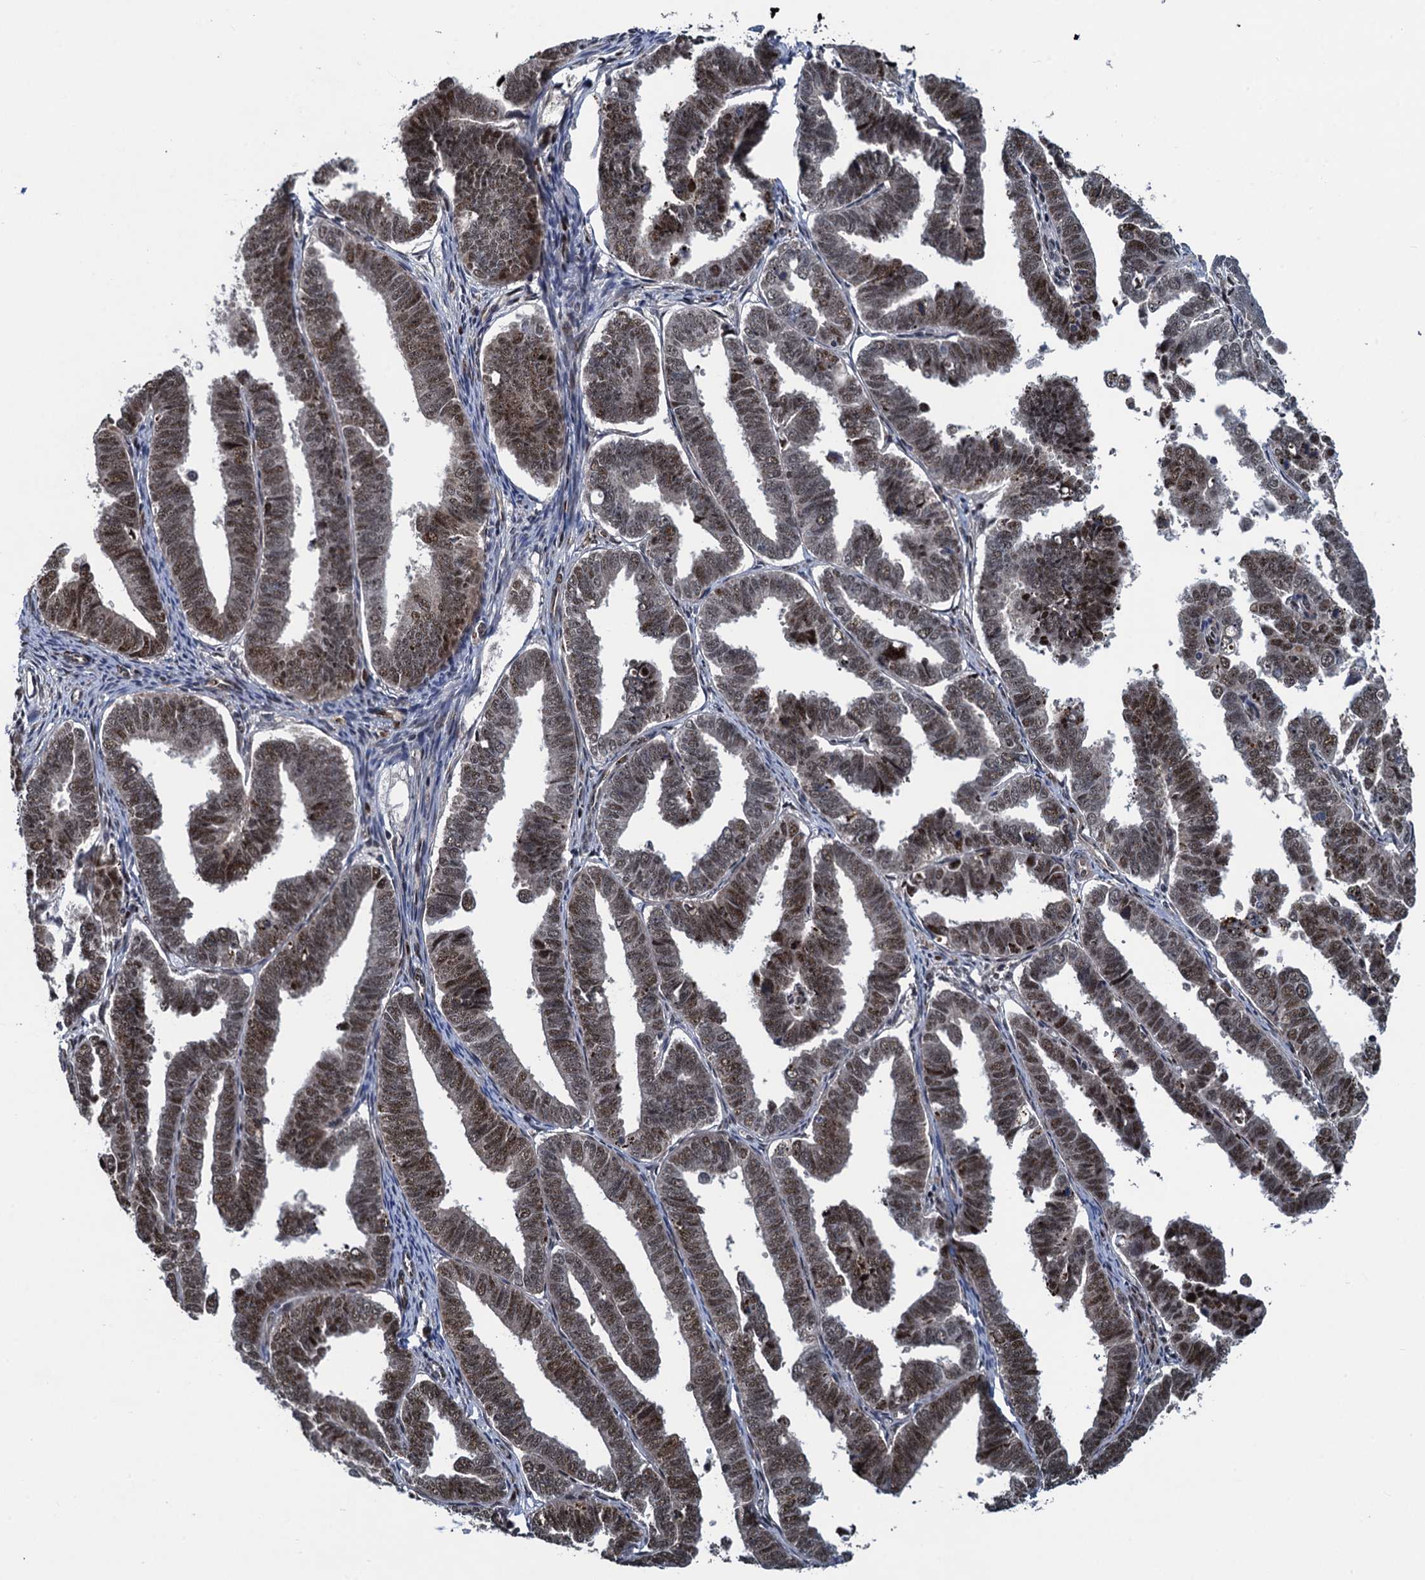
{"staining": {"intensity": "moderate", "quantity": "25%-75%", "location": "nuclear"}, "tissue": "endometrial cancer", "cell_type": "Tumor cells", "image_type": "cancer", "snomed": [{"axis": "morphology", "description": "Adenocarcinoma, NOS"}, {"axis": "topography", "description": "Endometrium"}], "caption": "This is a micrograph of IHC staining of endometrial cancer (adenocarcinoma), which shows moderate expression in the nuclear of tumor cells.", "gene": "ATOSA", "patient": {"sex": "female", "age": 75}}